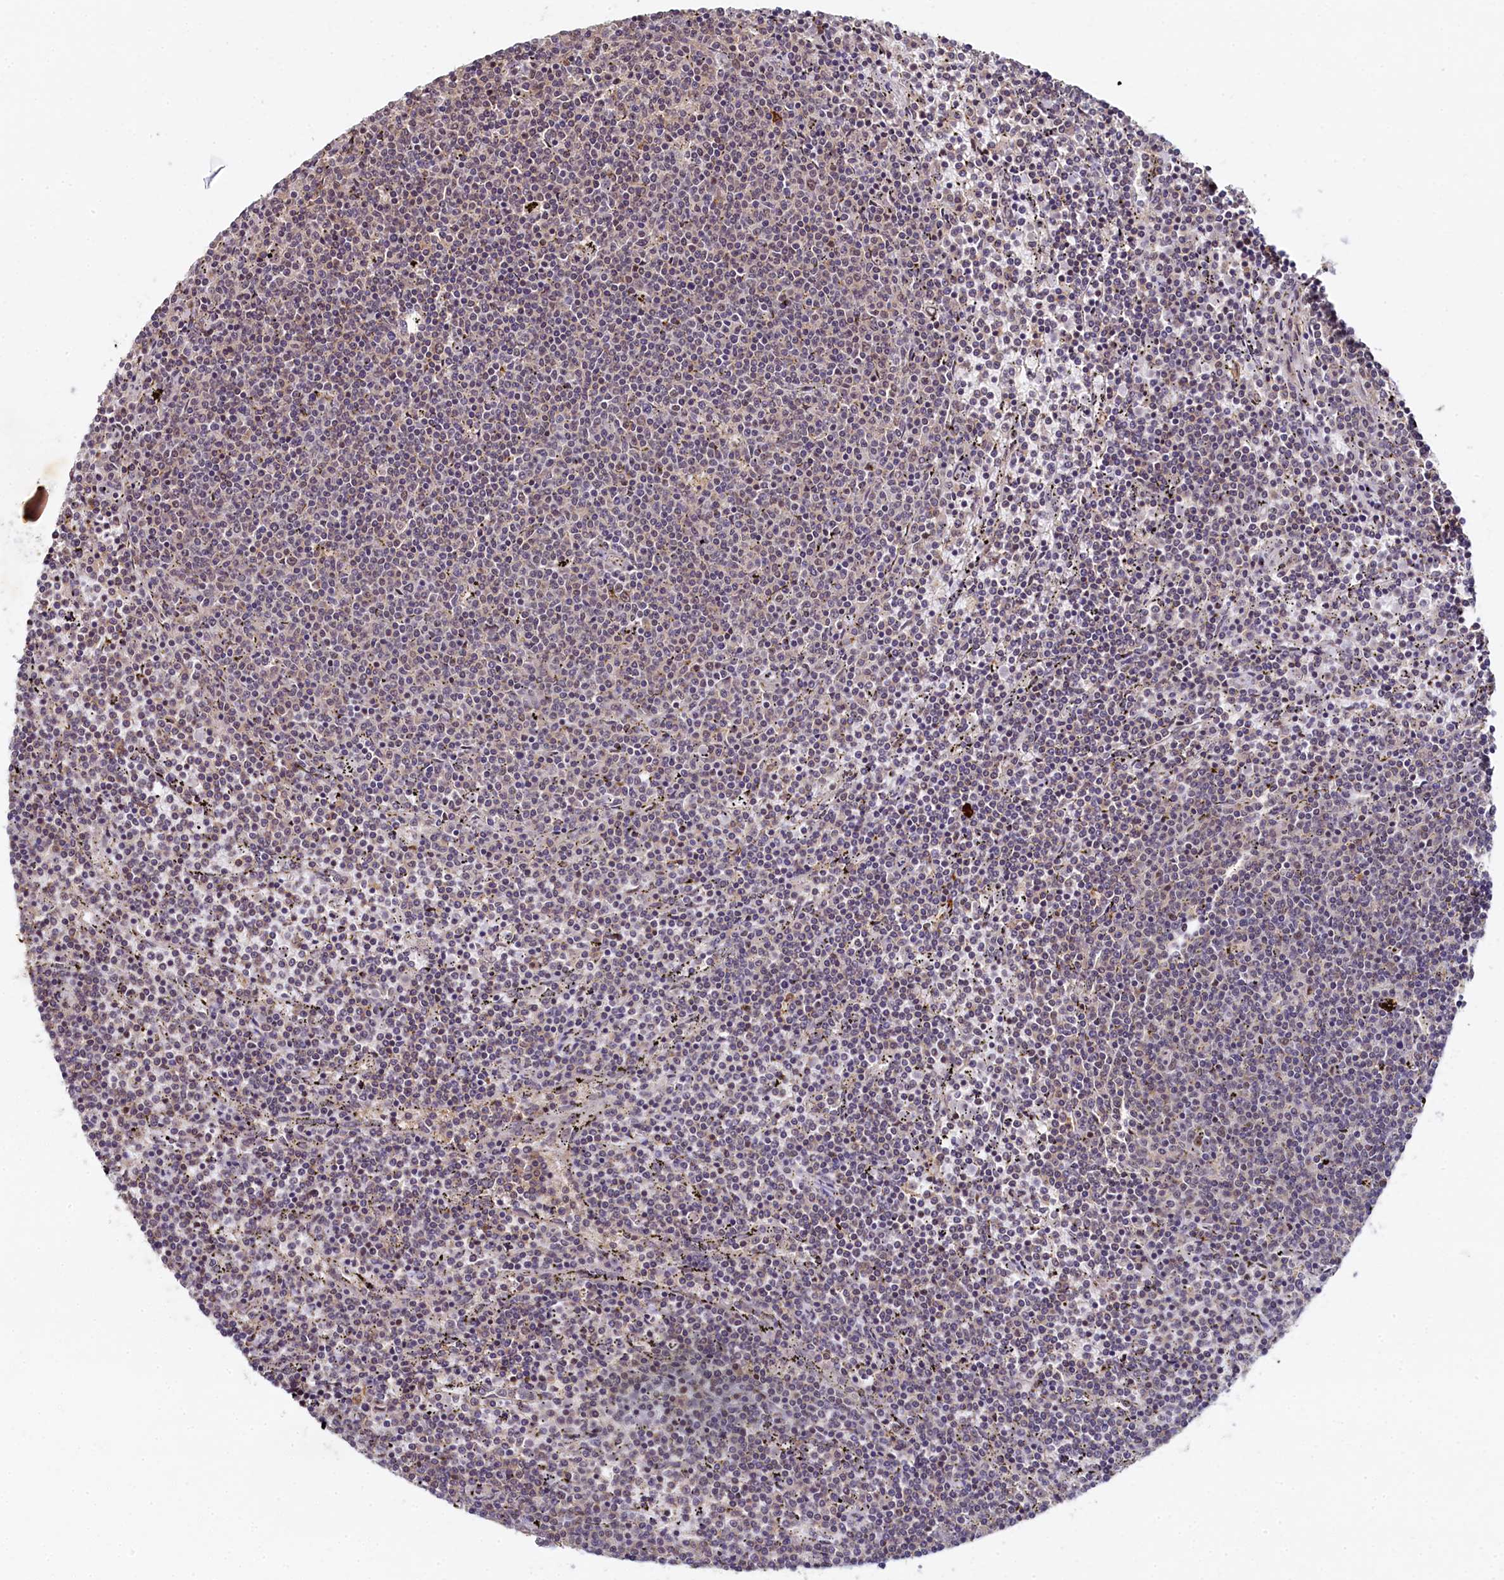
{"staining": {"intensity": "negative", "quantity": "none", "location": "none"}, "tissue": "lymphoma", "cell_type": "Tumor cells", "image_type": "cancer", "snomed": [{"axis": "morphology", "description": "Malignant lymphoma, non-Hodgkin's type, Low grade"}, {"axis": "topography", "description": "Spleen"}], "caption": "Immunohistochemical staining of low-grade malignant lymphoma, non-Hodgkin's type demonstrates no significant positivity in tumor cells. (DAB (3,3'-diaminobenzidine) immunohistochemistry (IHC) visualized using brightfield microscopy, high magnification).", "gene": "INTS14", "patient": {"sex": "female", "age": 50}}